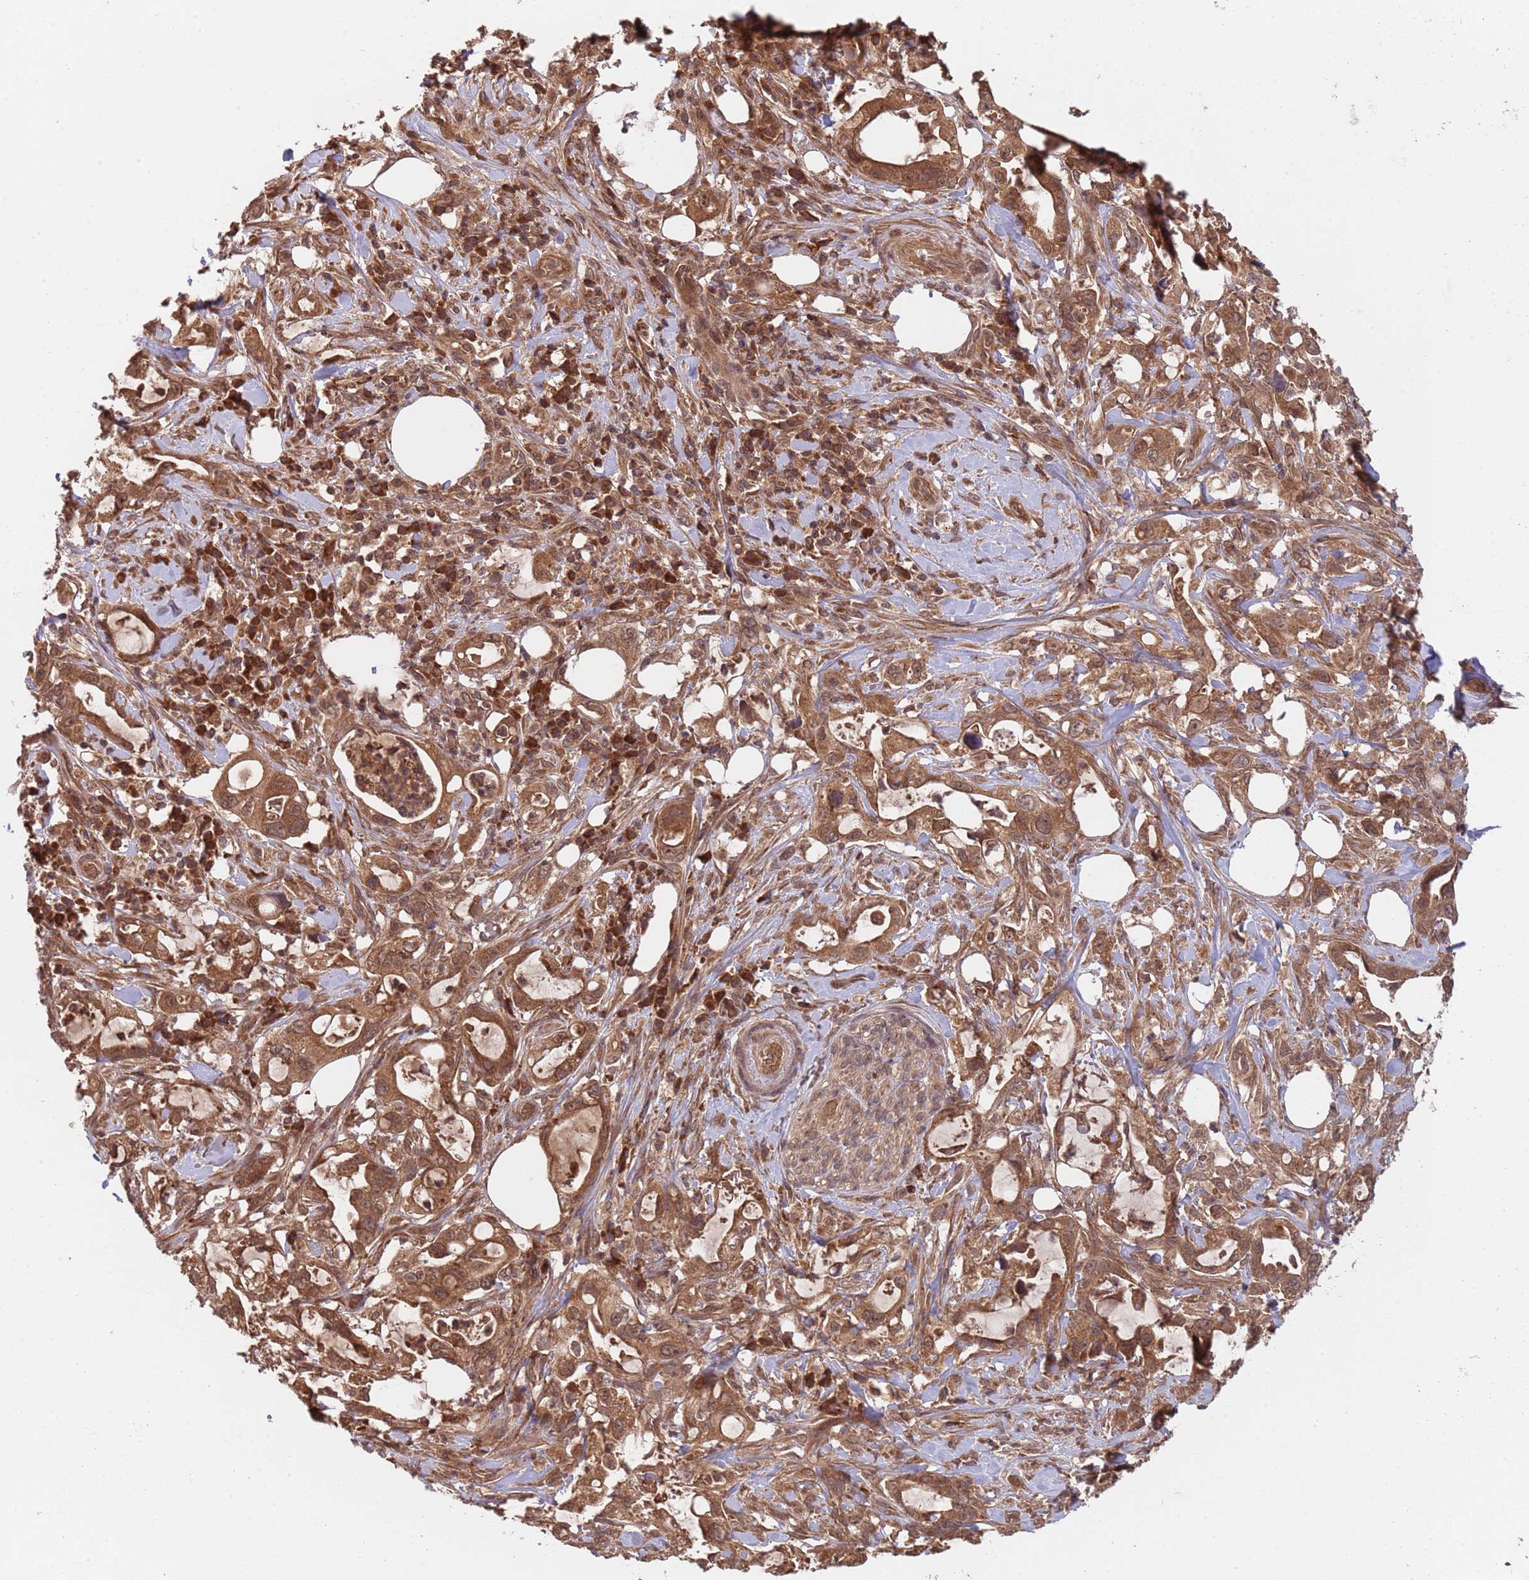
{"staining": {"intensity": "moderate", "quantity": ">75%", "location": "cytoplasmic/membranous,nuclear"}, "tissue": "pancreatic cancer", "cell_type": "Tumor cells", "image_type": "cancer", "snomed": [{"axis": "morphology", "description": "Adenocarcinoma, NOS"}, {"axis": "topography", "description": "Pancreas"}], "caption": "Pancreatic cancer stained with immunohistochemistry shows moderate cytoplasmic/membranous and nuclear expression in approximately >75% of tumor cells.", "gene": "ERI1", "patient": {"sex": "female", "age": 61}}